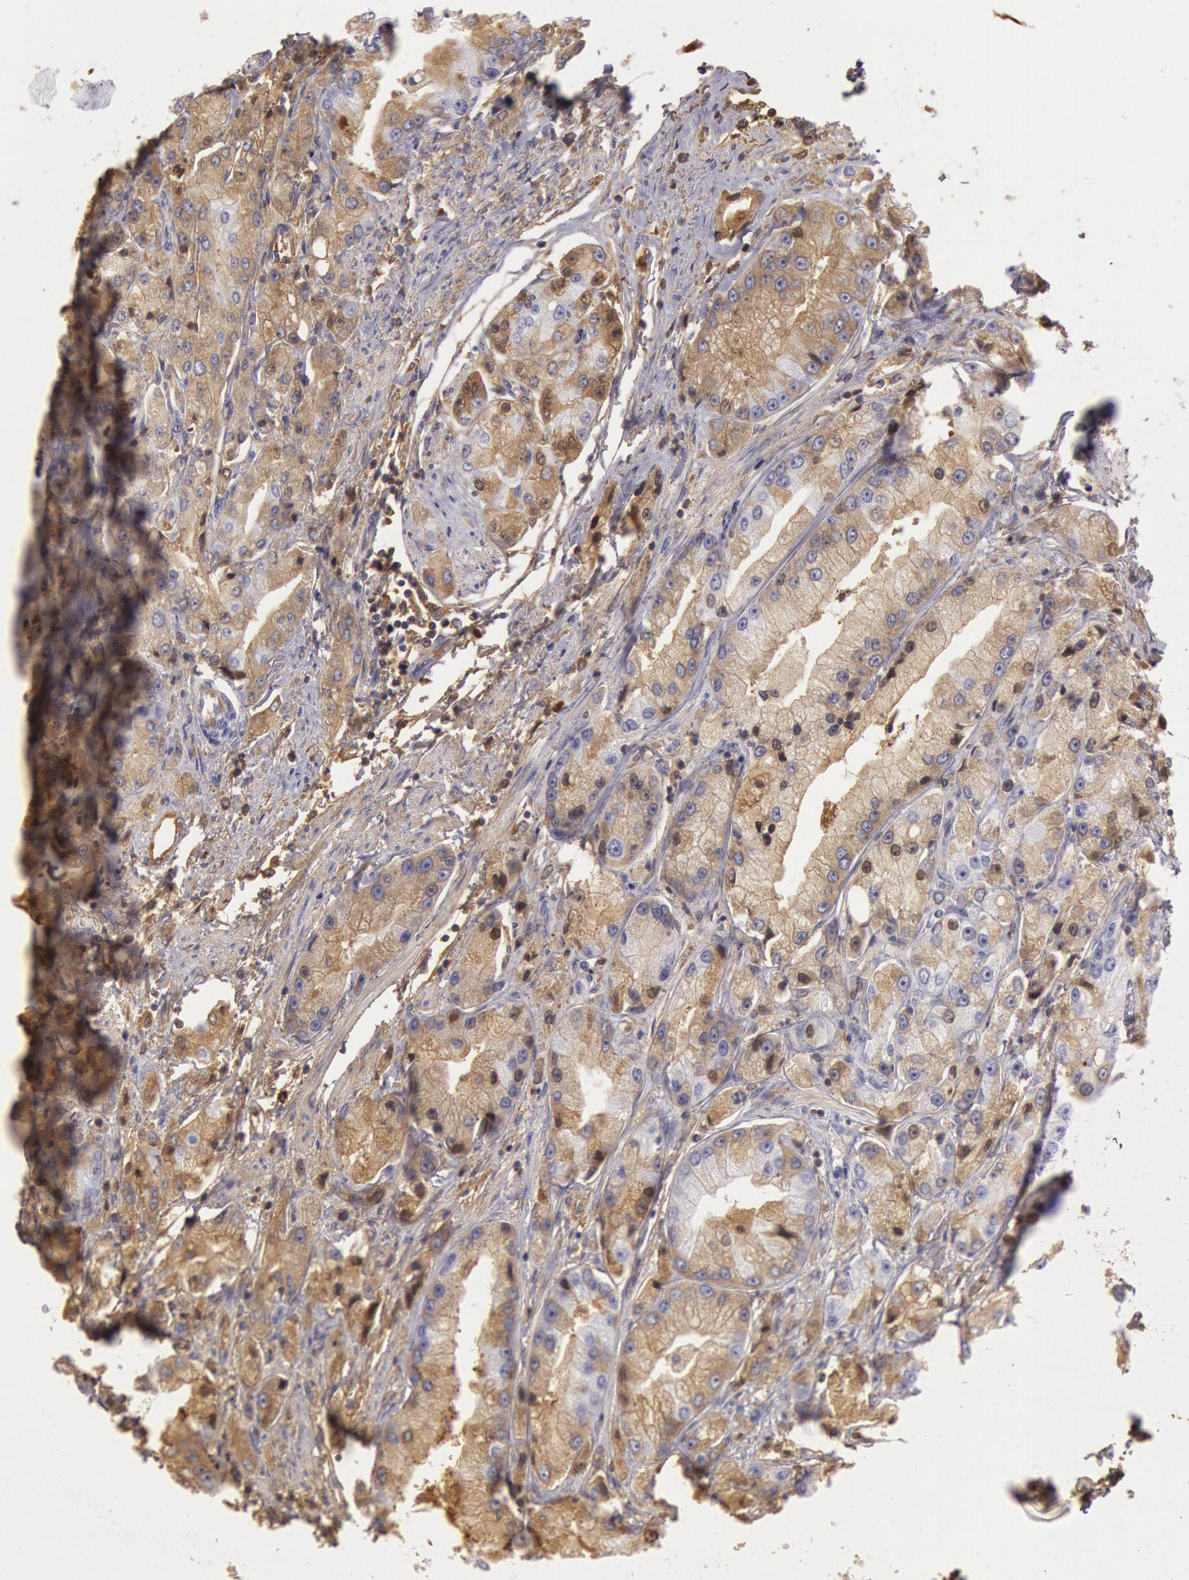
{"staining": {"intensity": "moderate", "quantity": "25%-75%", "location": "cytoplasmic/membranous"}, "tissue": "prostate cancer", "cell_type": "Tumor cells", "image_type": "cancer", "snomed": [{"axis": "morphology", "description": "Adenocarcinoma, Medium grade"}, {"axis": "topography", "description": "Prostate"}], "caption": "Protein staining of prostate cancer (adenocarcinoma (medium-grade)) tissue displays moderate cytoplasmic/membranous positivity in approximately 25%-75% of tumor cells.", "gene": "IGHG1", "patient": {"sex": "male", "age": 72}}